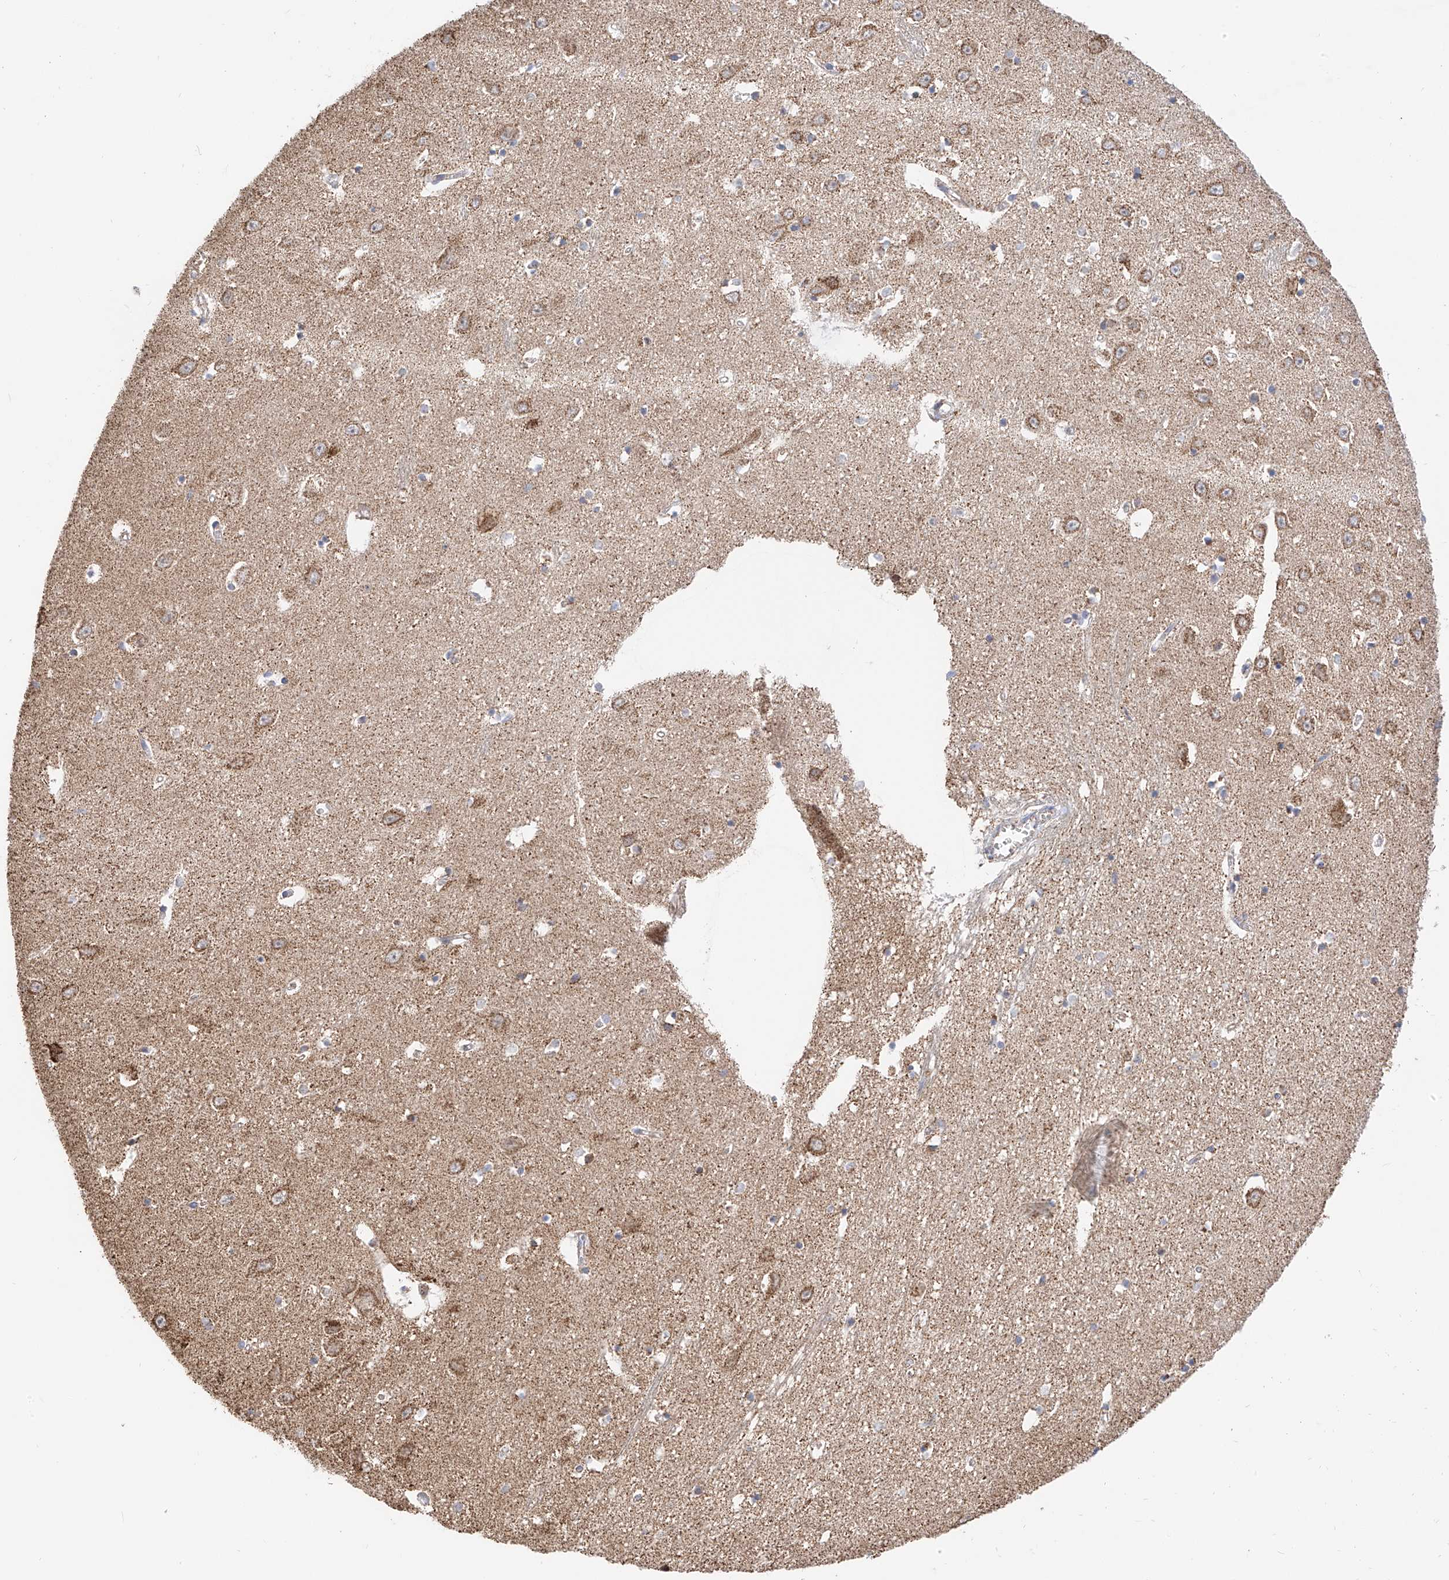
{"staining": {"intensity": "weak", "quantity": "25%-75%", "location": "cytoplasmic/membranous"}, "tissue": "hippocampus", "cell_type": "Glial cells", "image_type": "normal", "snomed": [{"axis": "morphology", "description": "Normal tissue, NOS"}, {"axis": "topography", "description": "Hippocampus"}], "caption": "Brown immunohistochemical staining in unremarkable human hippocampus demonstrates weak cytoplasmic/membranous staining in about 25%-75% of glial cells.", "gene": "NALCN", "patient": {"sex": "female", "age": 64}}